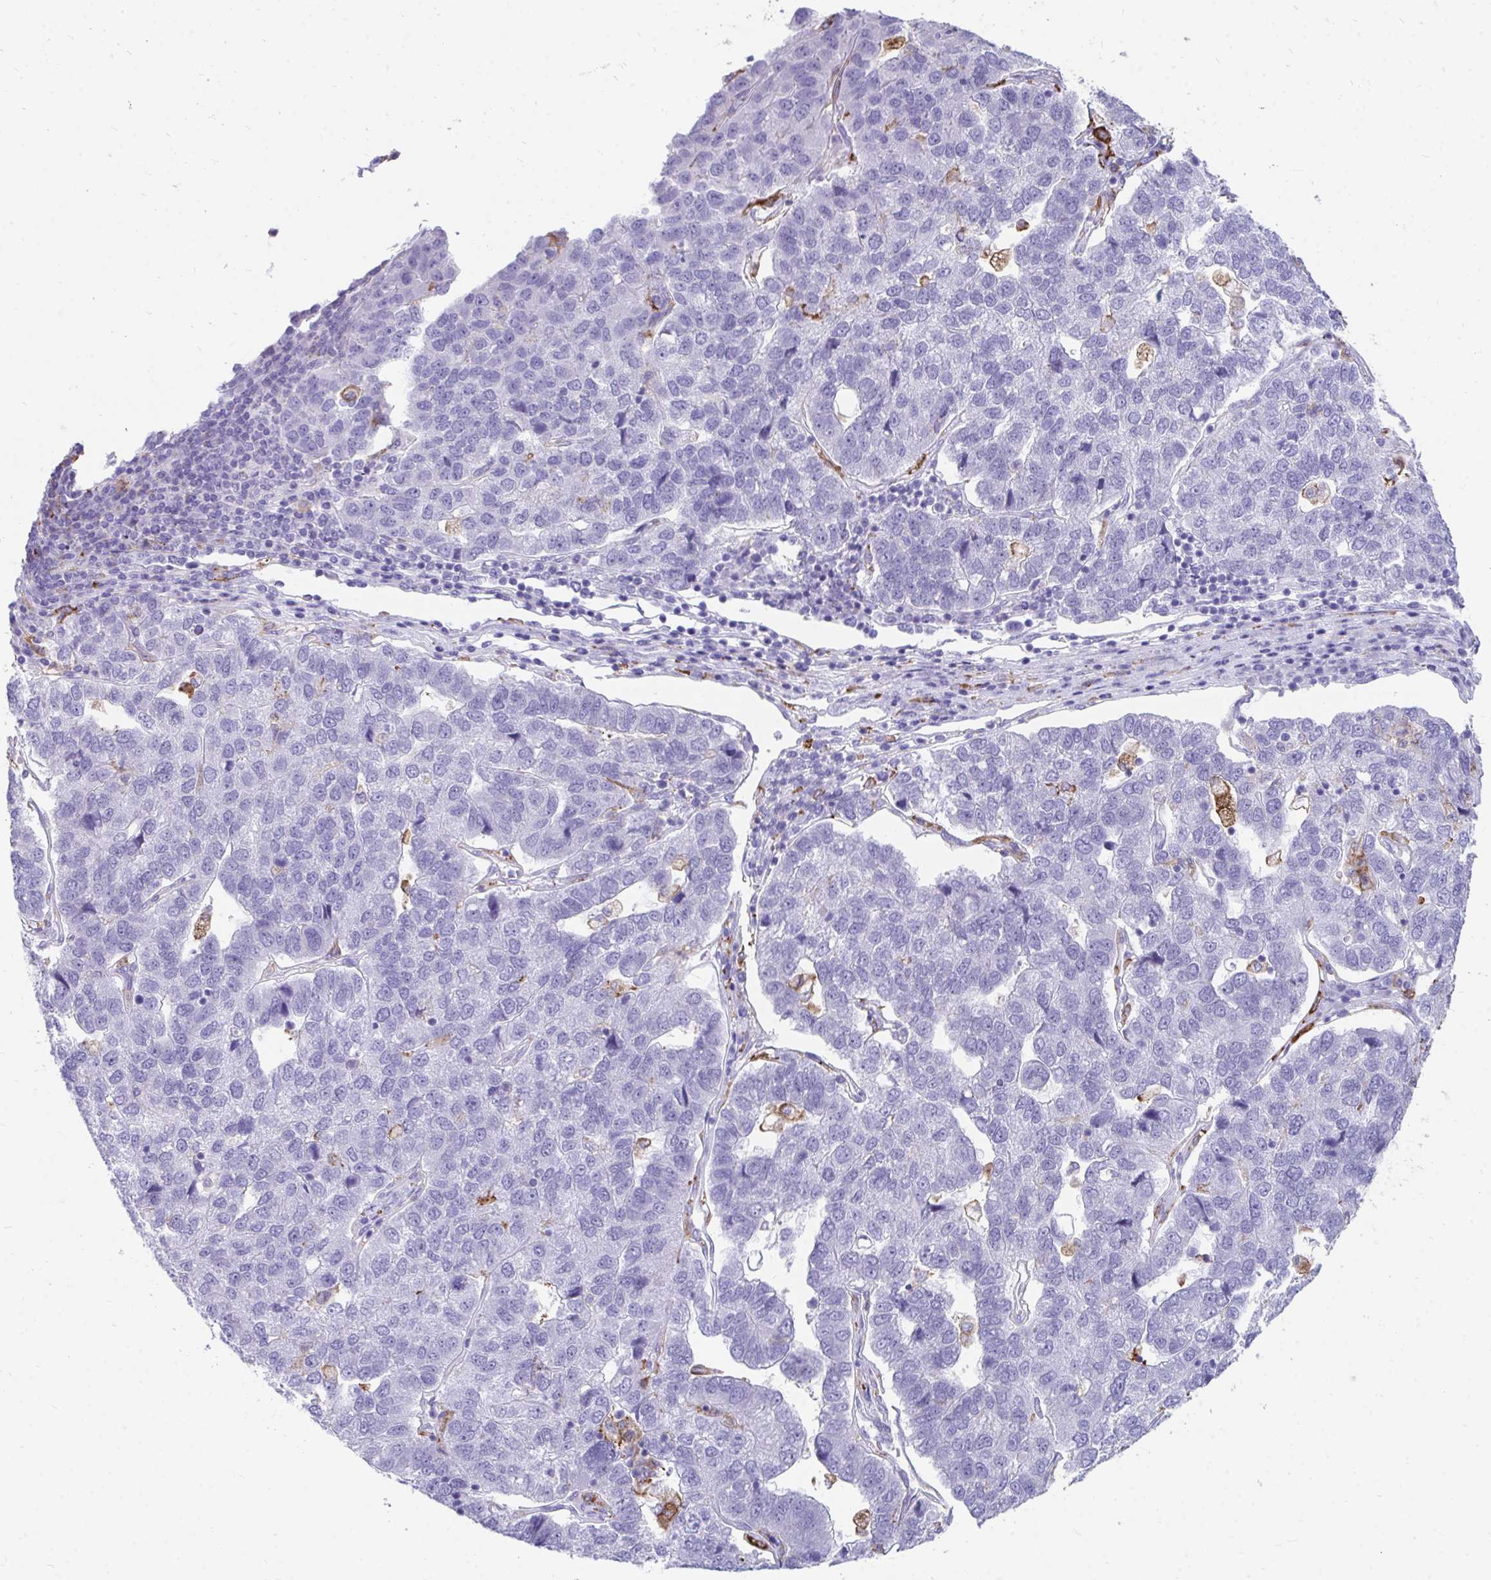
{"staining": {"intensity": "negative", "quantity": "none", "location": "none"}, "tissue": "pancreatic cancer", "cell_type": "Tumor cells", "image_type": "cancer", "snomed": [{"axis": "morphology", "description": "Adenocarcinoma, NOS"}, {"axis": "topography", "description": "Pancreas"}], "caption": "The micrograph demonstrates no significant staining in tumor cells of pancreatic cancer (adenocarcinoma).", "gene": "CD163", "patient": {"sex": "female", "age": 61}}